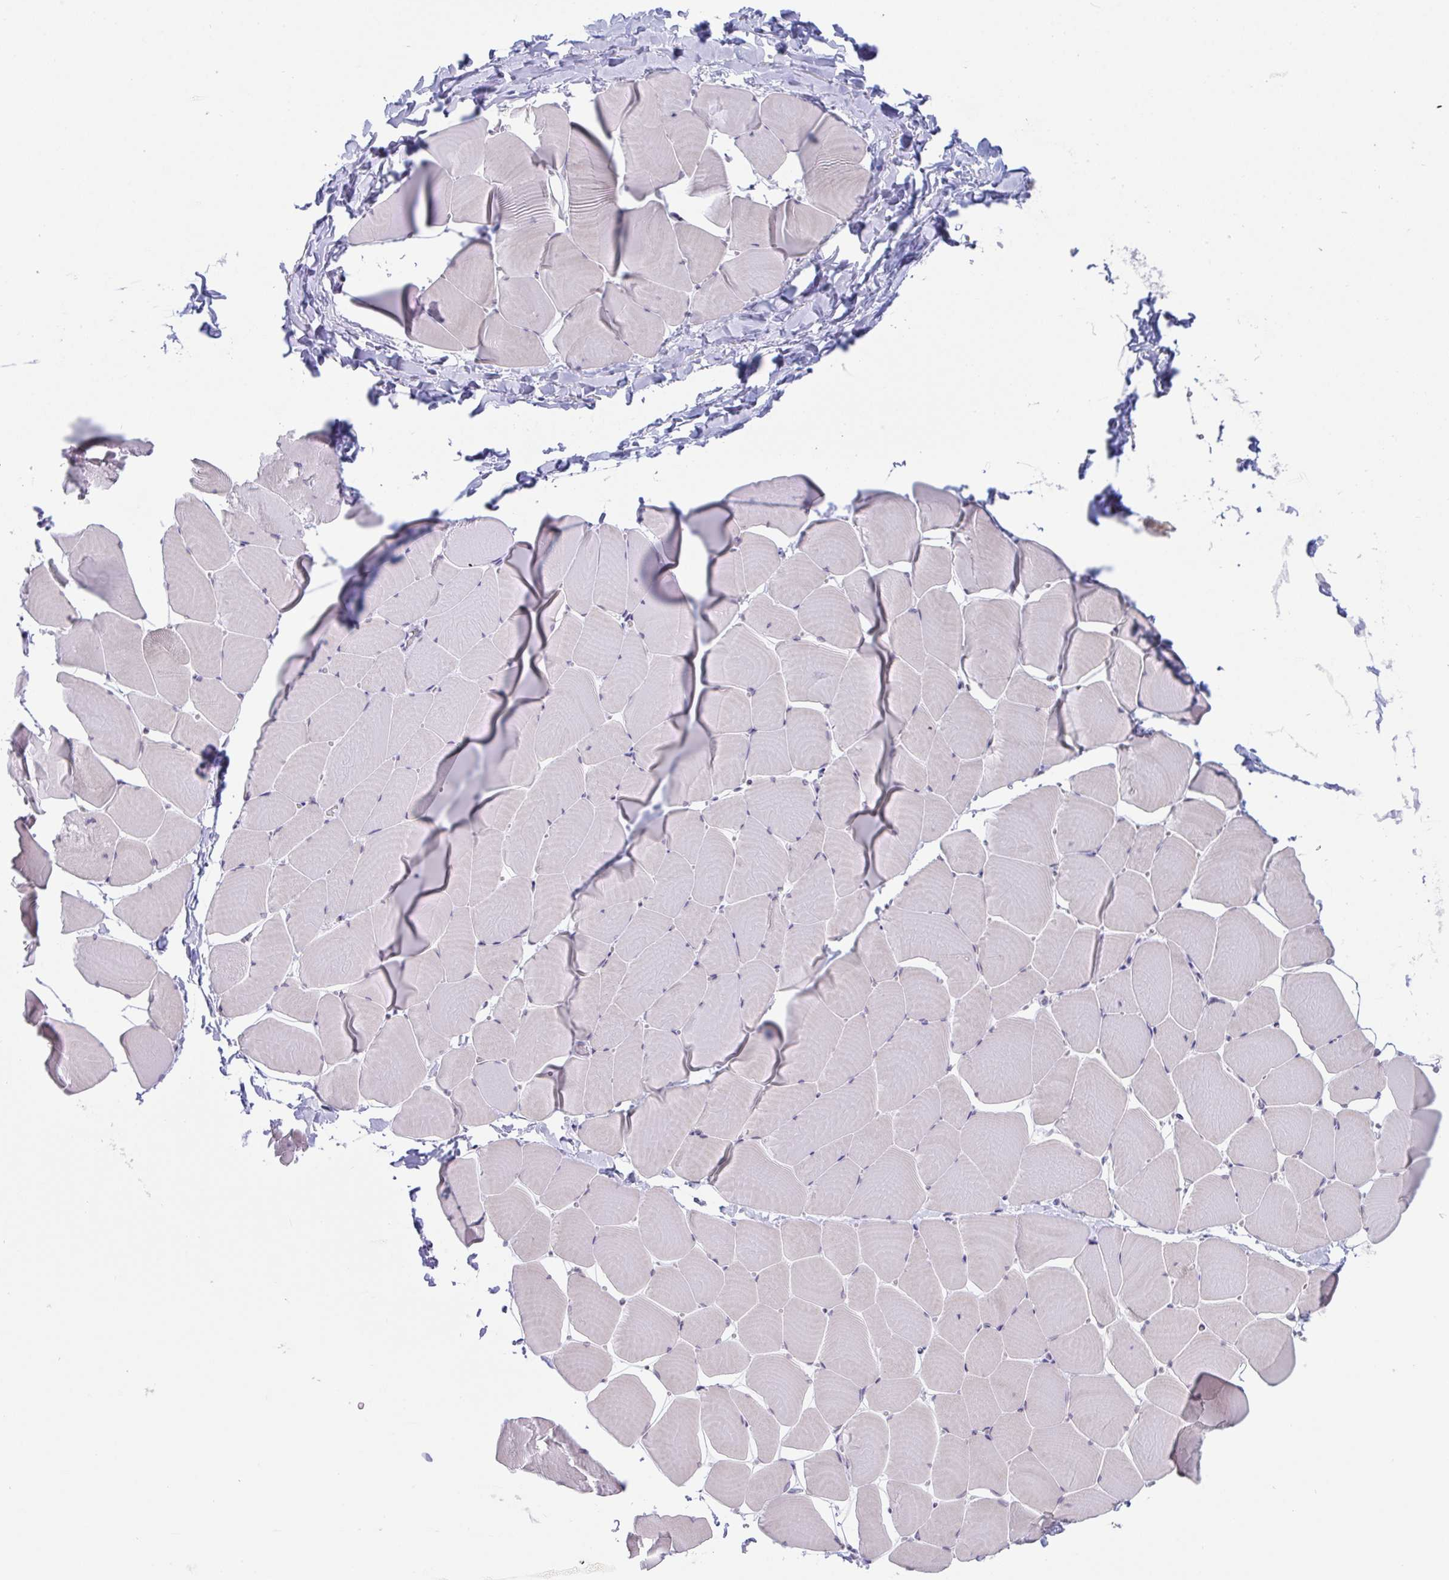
{"staining": {"intensity": "weak", "quantity": "<25%", "location": "cytoplasmic/membranous"}, "tissue": "skeletal muscle", "cell_type": "Myocytes", "image_type": "normal", "snomed": [{"axis": "morphology", "description": "Normal tissue, NOS"}, {"axis": "topography", "description": "Skeletal muscle"}], "caption": "DAB (3,3'-diaminobenzidine) immunohistochemical staining of benign human skeletal muscle reveals no significant expression in myocytes.", "gene": "BMAL2", "patient": {"sex": "male", "age": 25}}